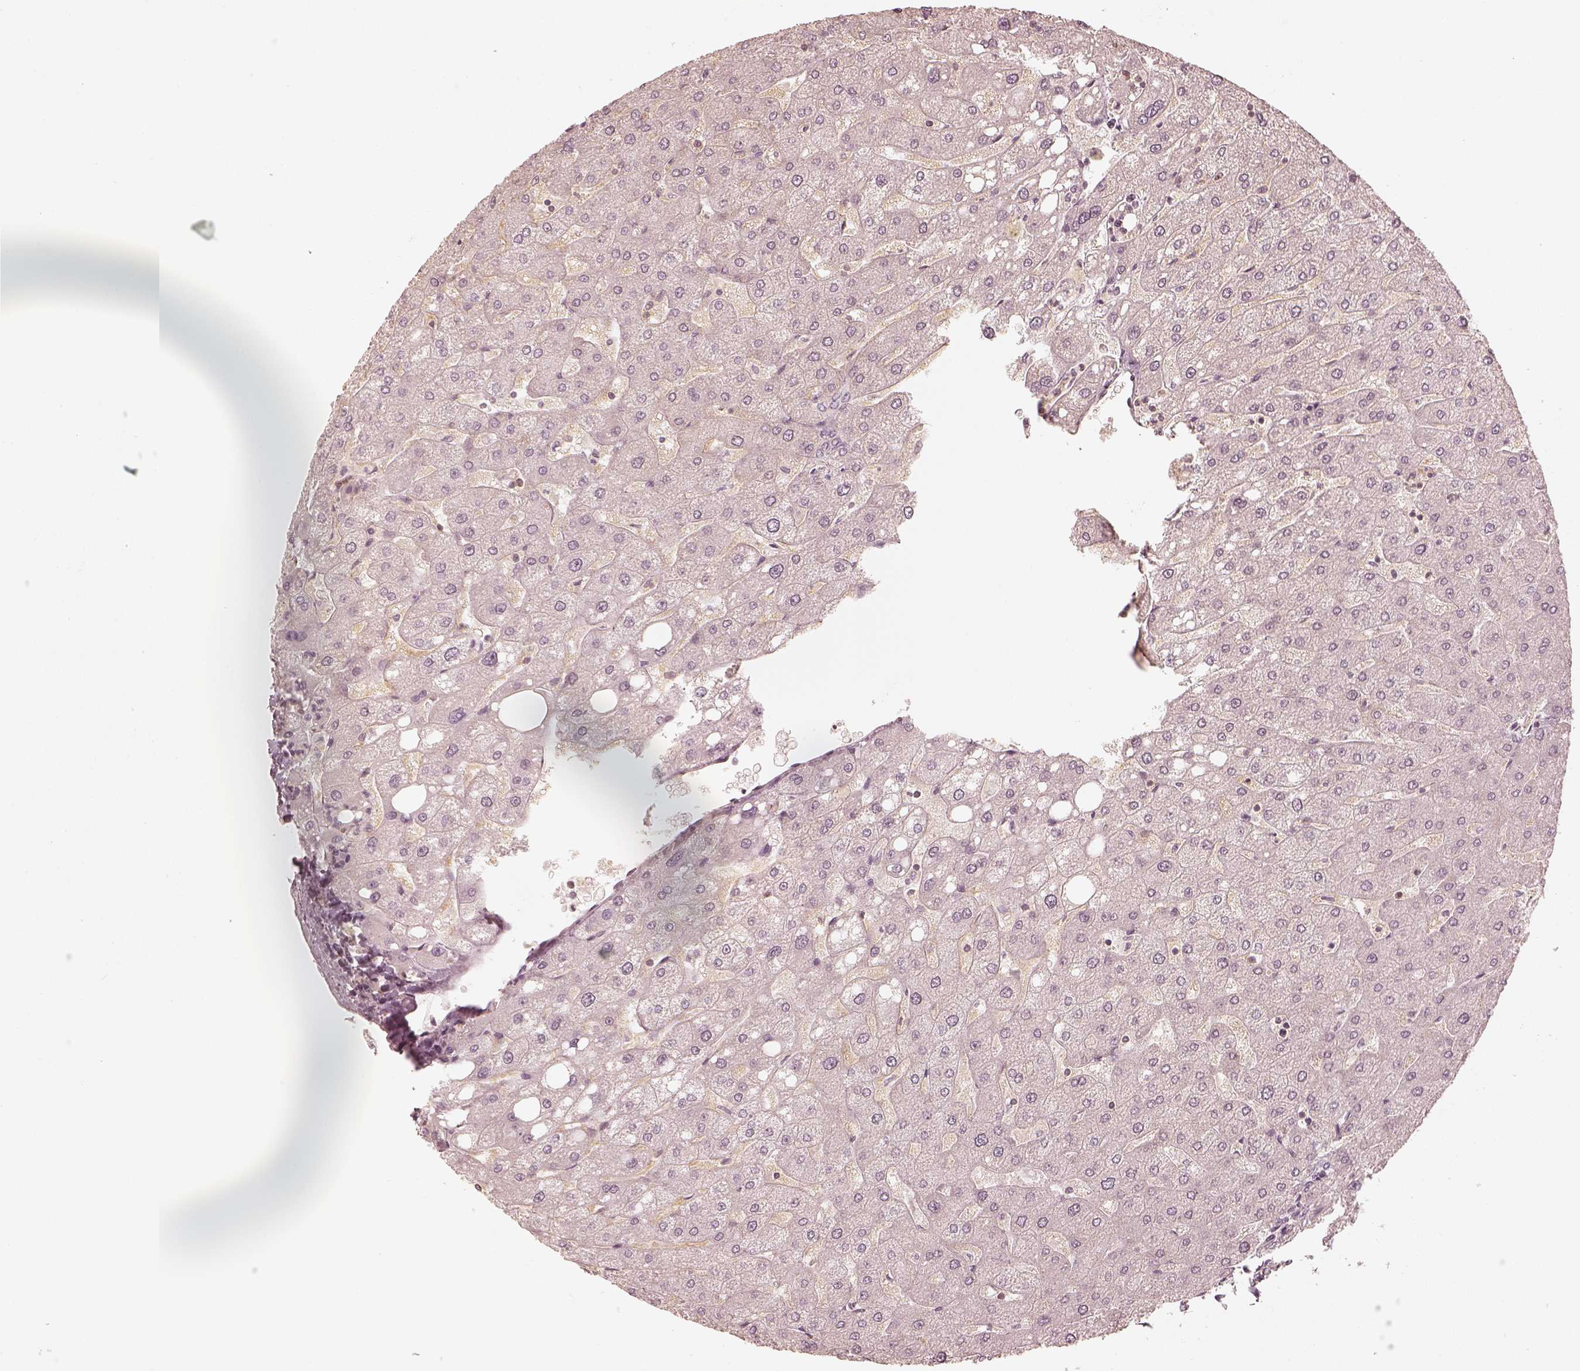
{"staining": {"intensity": "negative", "quantity": "none", "location": "none"}, "tissue": "liver", "cell_type": "Cholangiocytes", "image_type": "normal", "snomed": [{"axis": "morphology", "description": "Normal tissue, NOS"}, {"axis": "topography", "description": "Liver"}], "caption": "Micrograph shows no significant protein staining in cholangiocytes of benign liver. The staining was performed using DAB (3,3'-diaminobenzidine) to visualize the protein expression in brown, while the nuclei were stained in blue with hematoxylin (Magnification: 20x).", "gene": "GORASP2", "patient": {"sex": "male", "age": 67}}